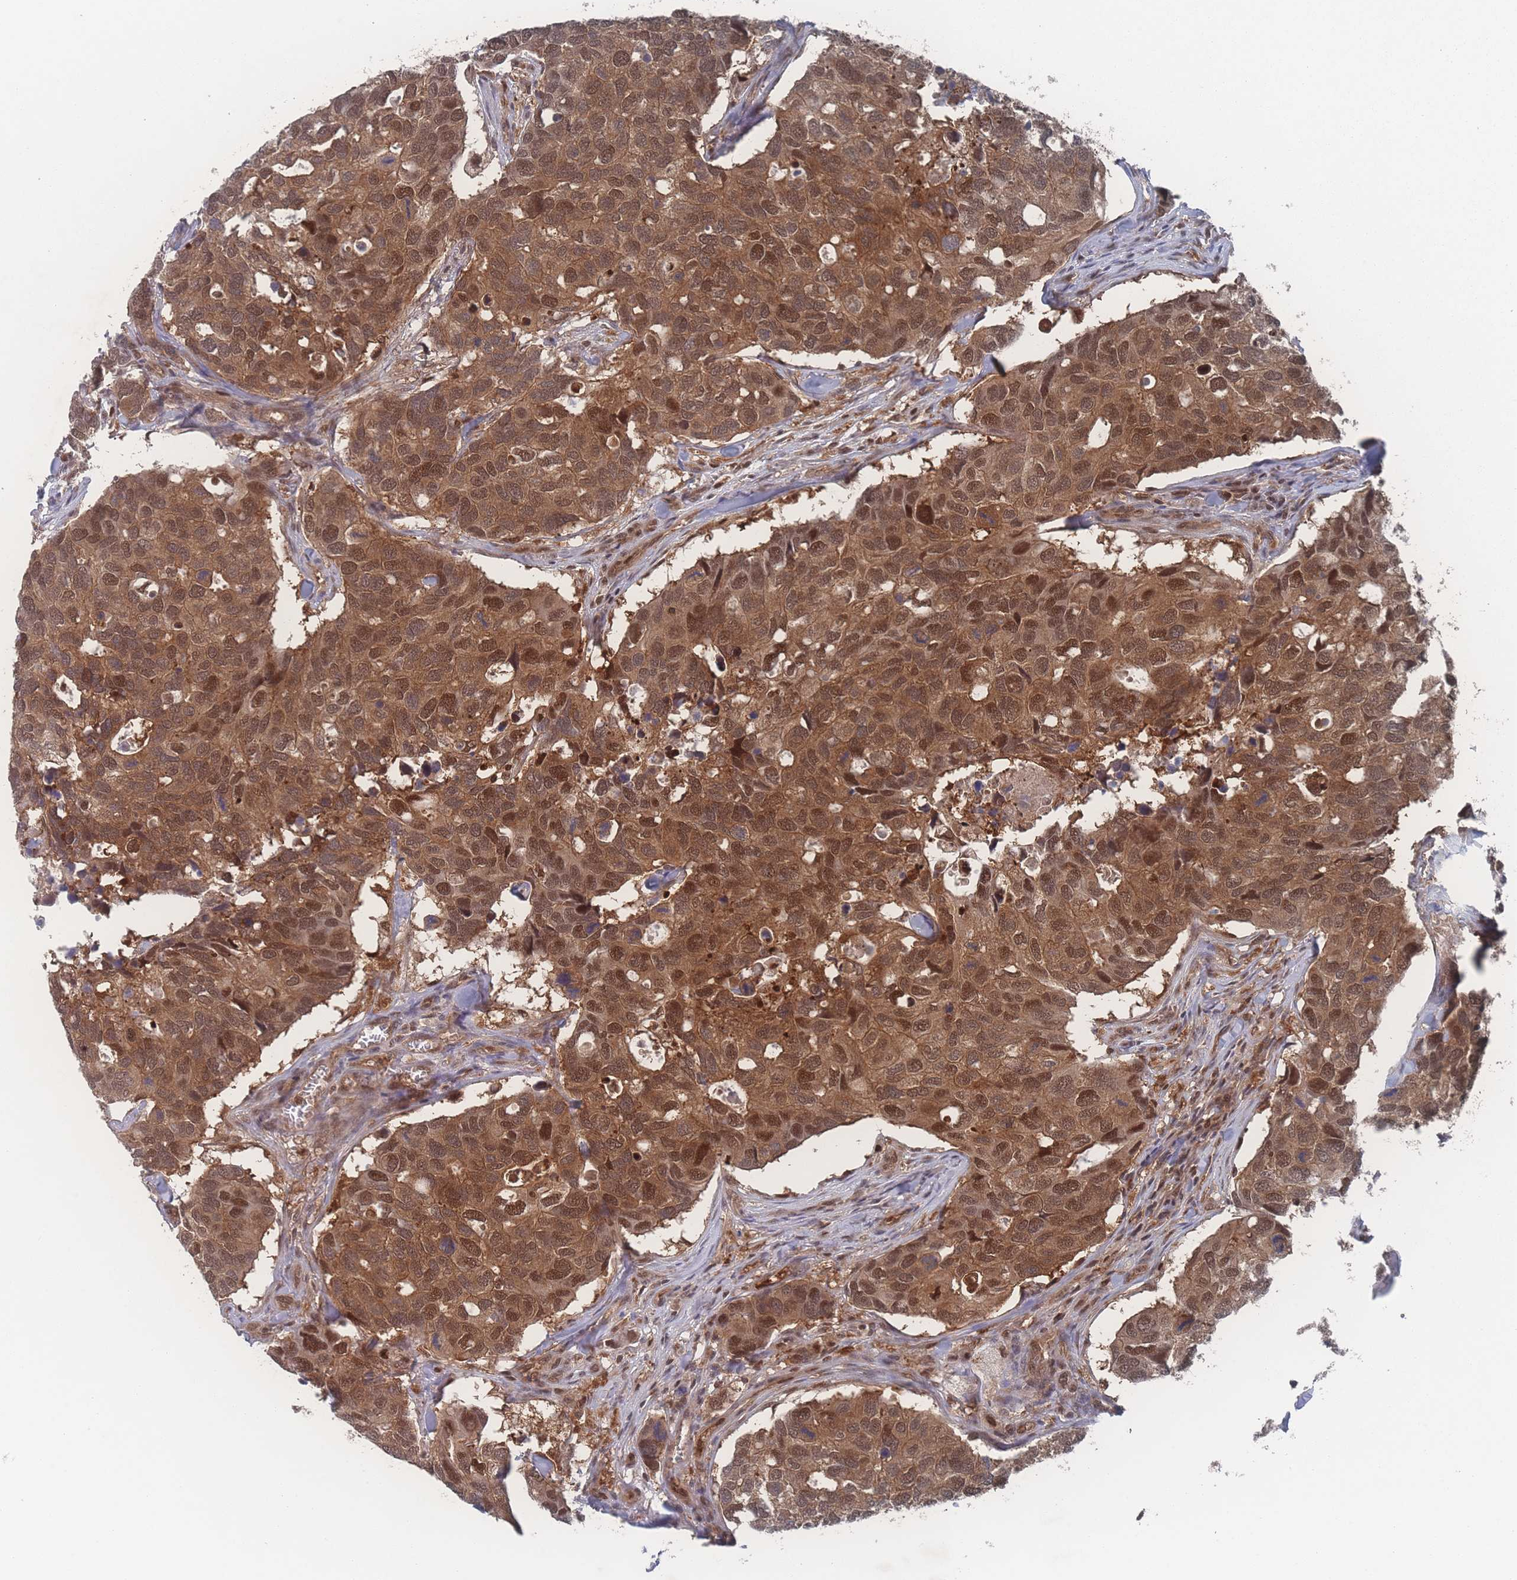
{"staining": {"intensity": "moderate", "quantity": ">75%", "location": "cytoplasmic/membranous,nuclear"}, "tissue": "breast cancer", "cell_type": "Tumor cells", "image_type": "cancer", "snomed": [{"axis": "morphology", "description": "Duct carcinoma"}, {"axis": "topography", "description": "Breast"}], "caption": "DAB immunohistochemical staining of human breast cancer (infiltrating ductal carcinoma) demonstrates moderate cytoplasmic/membranous and nuclear protein positivity in approximately >75% of tumor cells.", "gene": "PSMA1", "patient": {"sex": "female", "age": 83}}